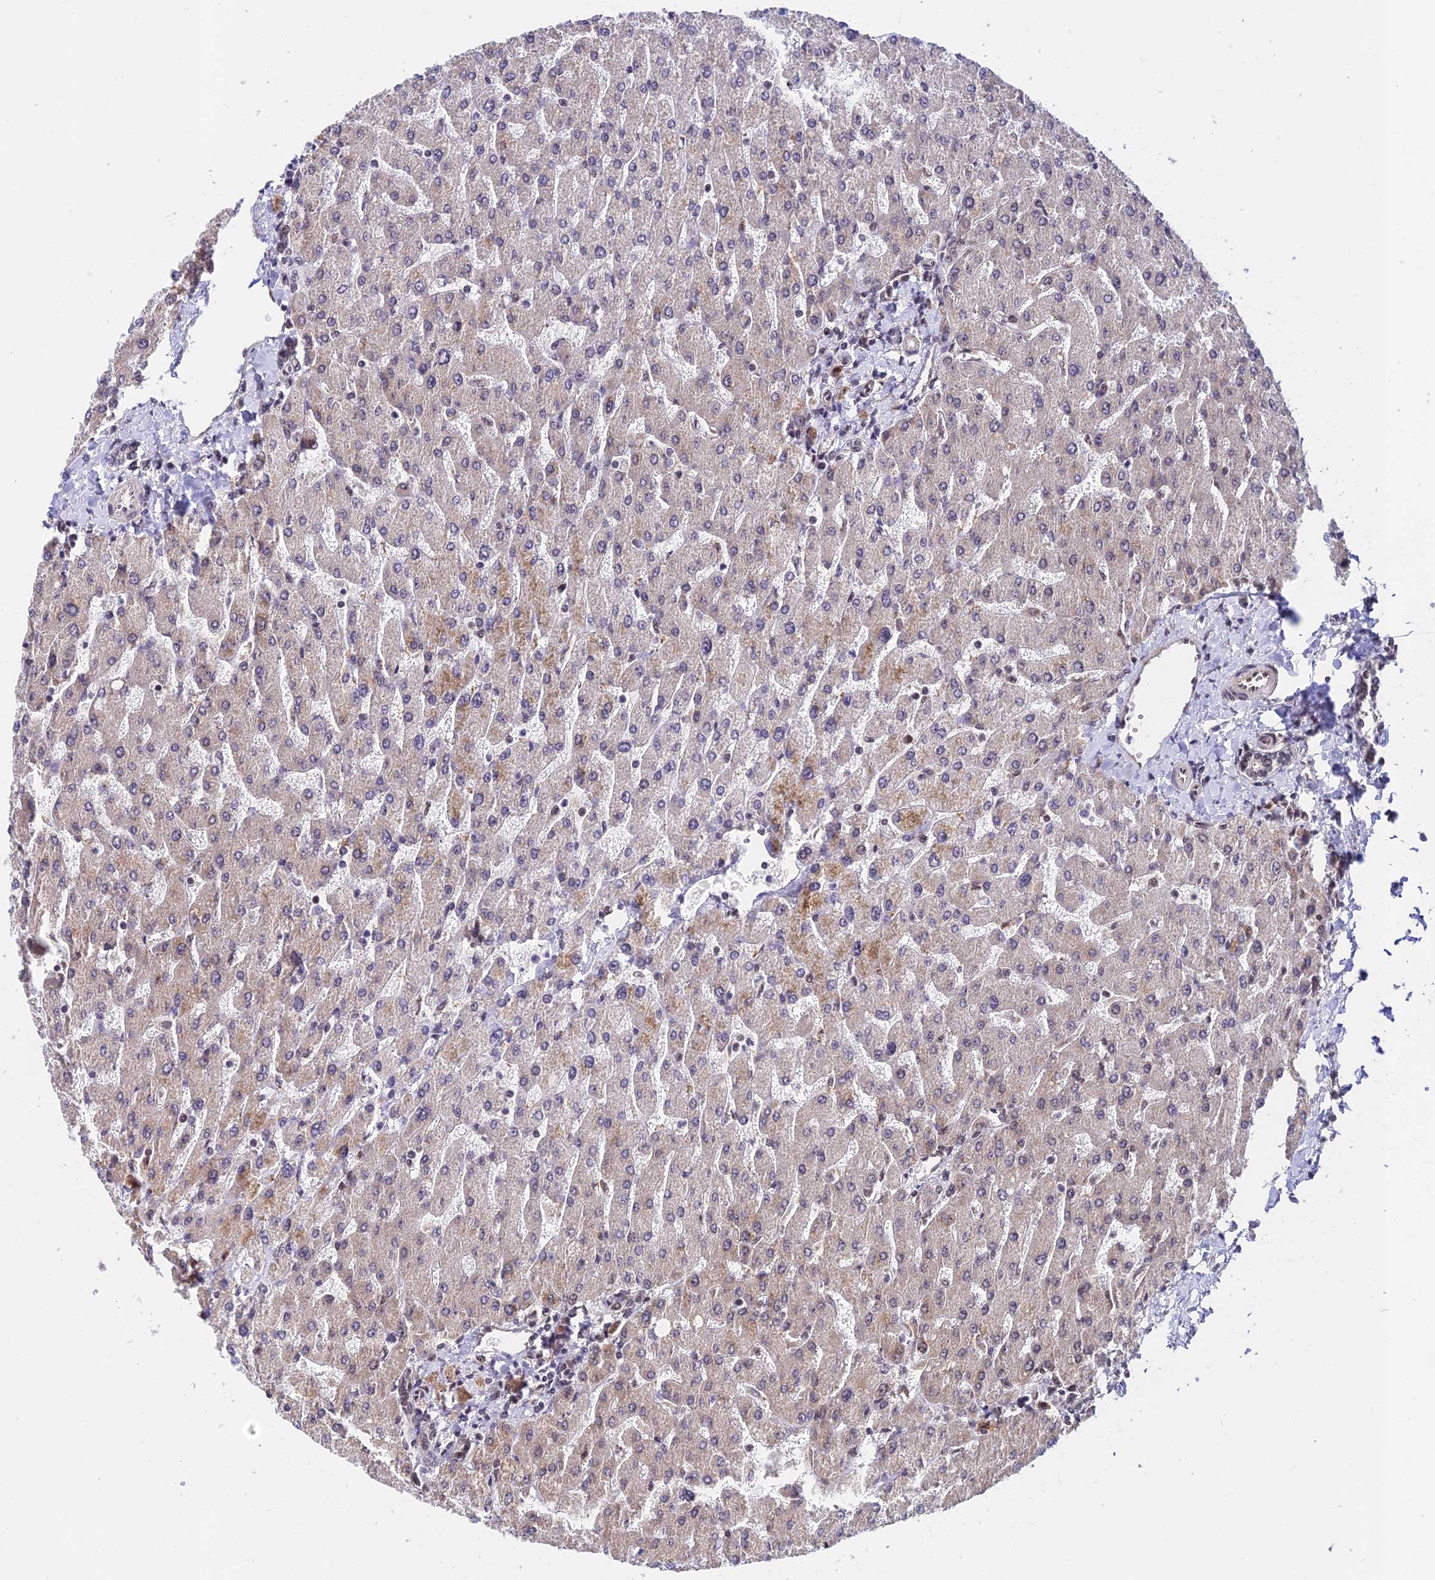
{"staining": {"intensity": "moderate", "quantity": ">75%", "location": "nuclear"}, "tissue": "liver", "cell_type": "Cholangiocytes", "image_type": "normal", "snomed": [{"axis": "morphology", "description": "Normal tissue, NOS"}, {"axis": "topography", "description": "Liver"}], "caption": "Brown immunohistochemical staining in benign human liver demonstrates moderate nuclear positivity in about >75% of cholangiocytes. The protein of interest is shown in brown color, while the nuclei are stained blue.", "gene": "RBM42", "patient": {"sex": "male", "age": 55}}